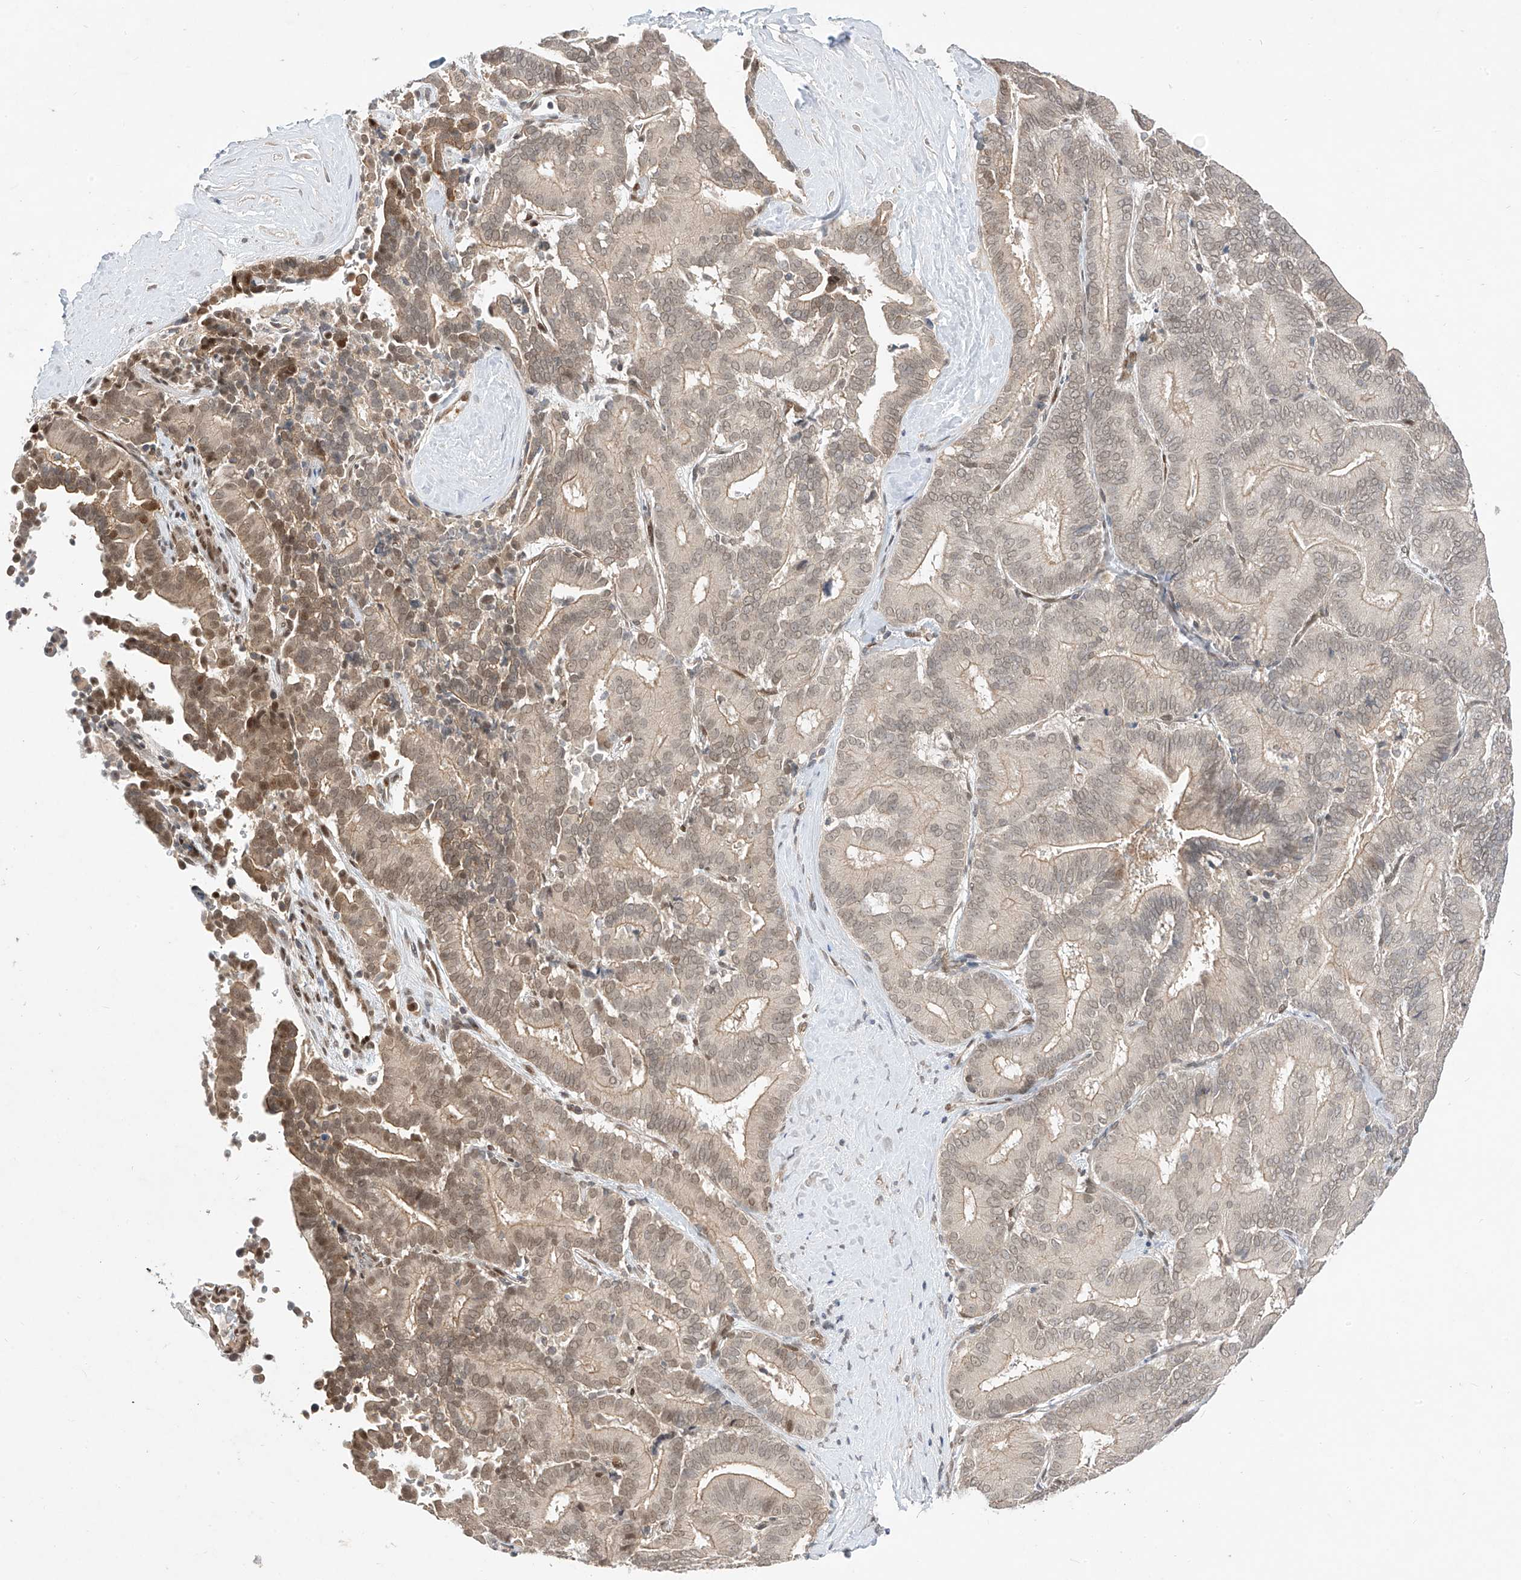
{"staining": {"intensity": "moderate", "quantity": "<25%", "location": "cytoplasmic/membranous,nuclear"}, "tissue": "liver cancer", "cell_type": "Tumor cells", "image_type": "cancer", "snomed": [{"axis": "morphology", "description": "Cholangiocarcinoma"}, {"axis": "topography", "description": "Liver"}], "caption": "High-magnification brightfield microscopy of liver cholangiocarcinoma stained with DAB (brown) and counterstained with hematoxylin (blue). tumor cells exhibit moderate cytoplasmic/membranous and nuclear expression is appreciated in about<25% of cells. (DAB IHC with brightfield microscopy, high magnification).", "gene": "MRTFA", "patient": {"sex": "female", "age": 75}}